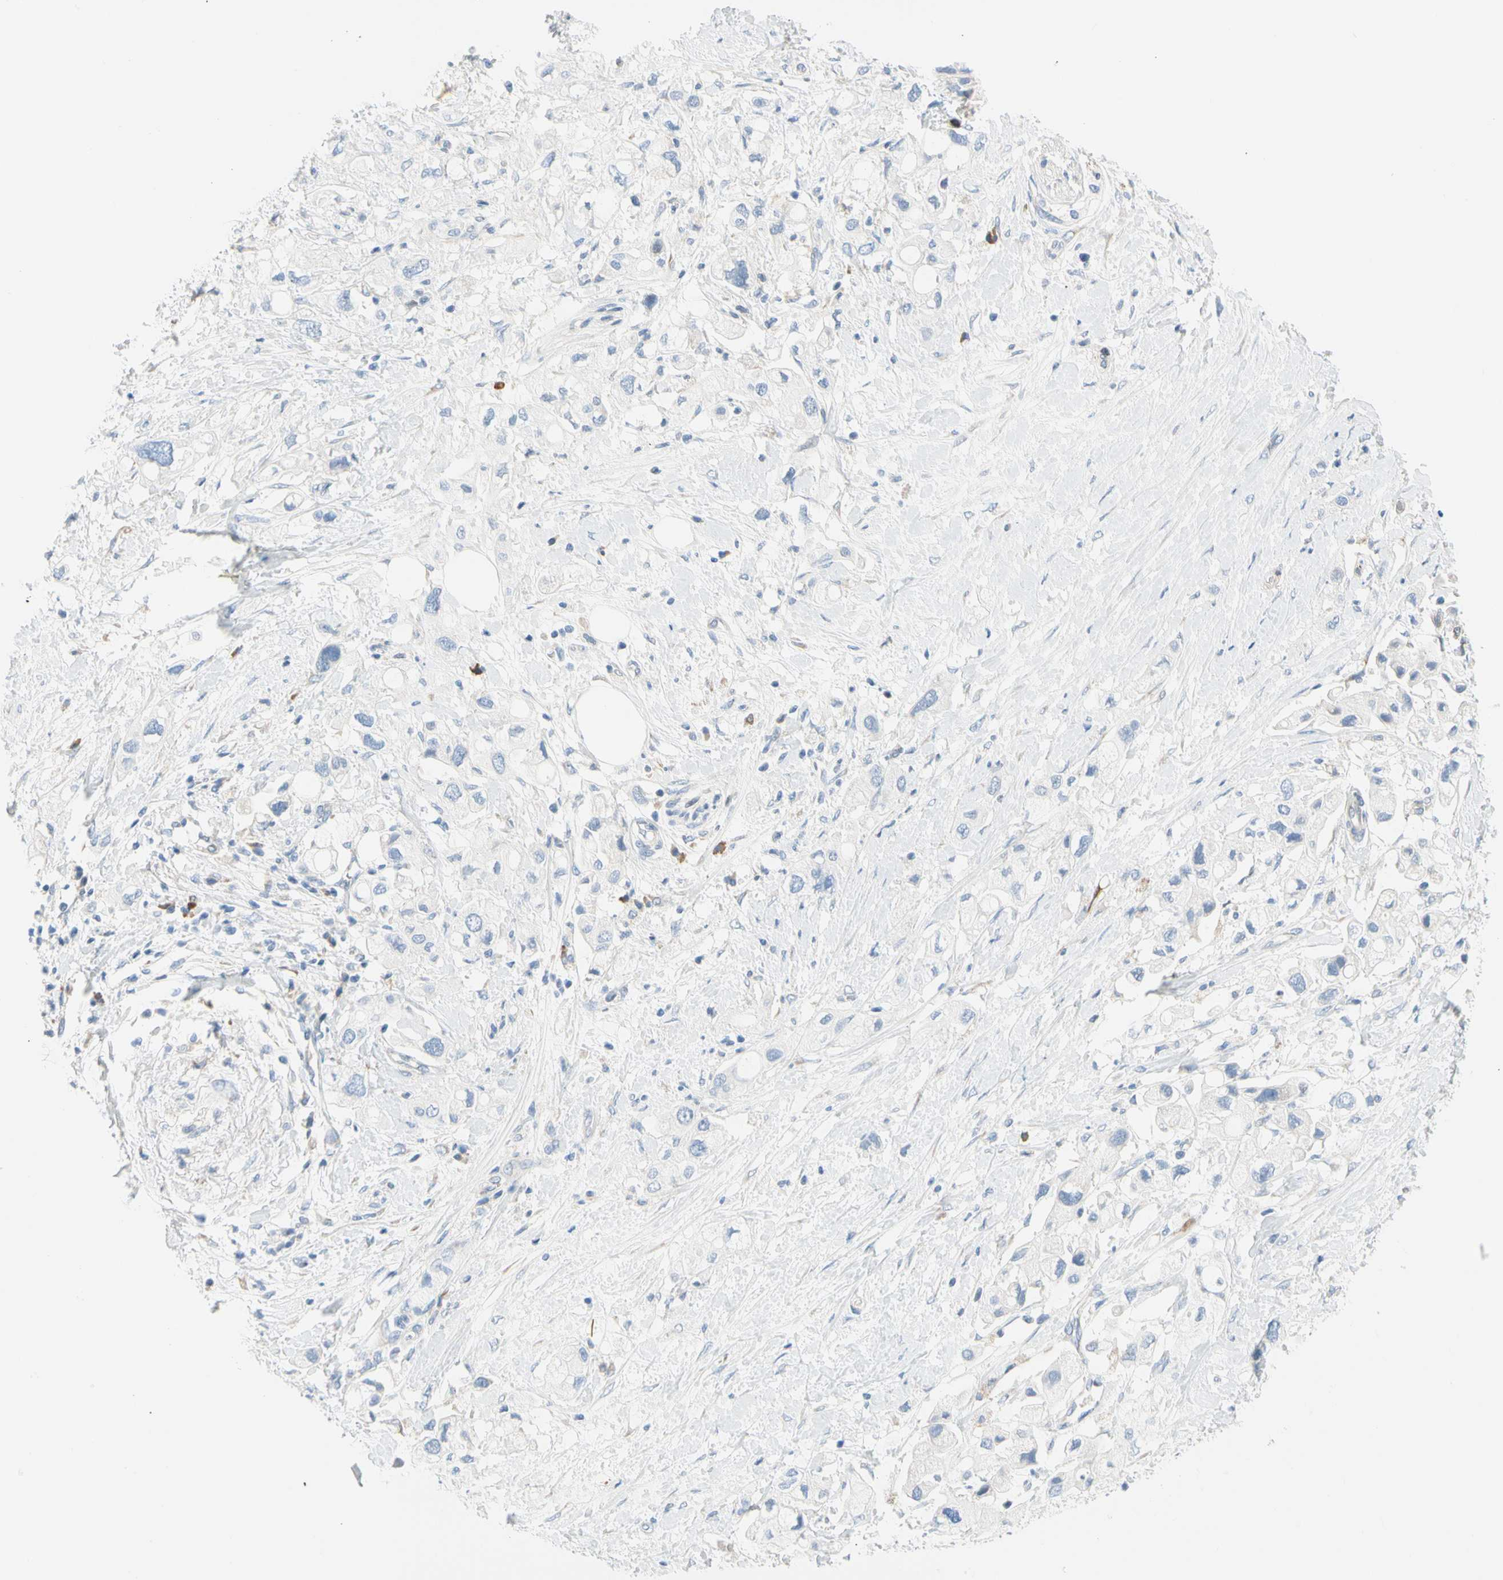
{"staining": {"intensity": "negative", "quantity": "none", "location": "none"}, "tissue": "pancreatic cancer", "cell_type": "Tumor cells", "image_type": "cancer", "snomed": [{"axis": "morphology", "description": "Adenocarcinoma, NOS"}, {"axis": "topography", "description": "Pancreas"}], "caption": "Immunohistochemistry of pancreatic cancer (adenocarcinoma) reveals no expression in tumor cells.", "gene": "STXBP1", "patient": {"sex": "female", "age": 56}}